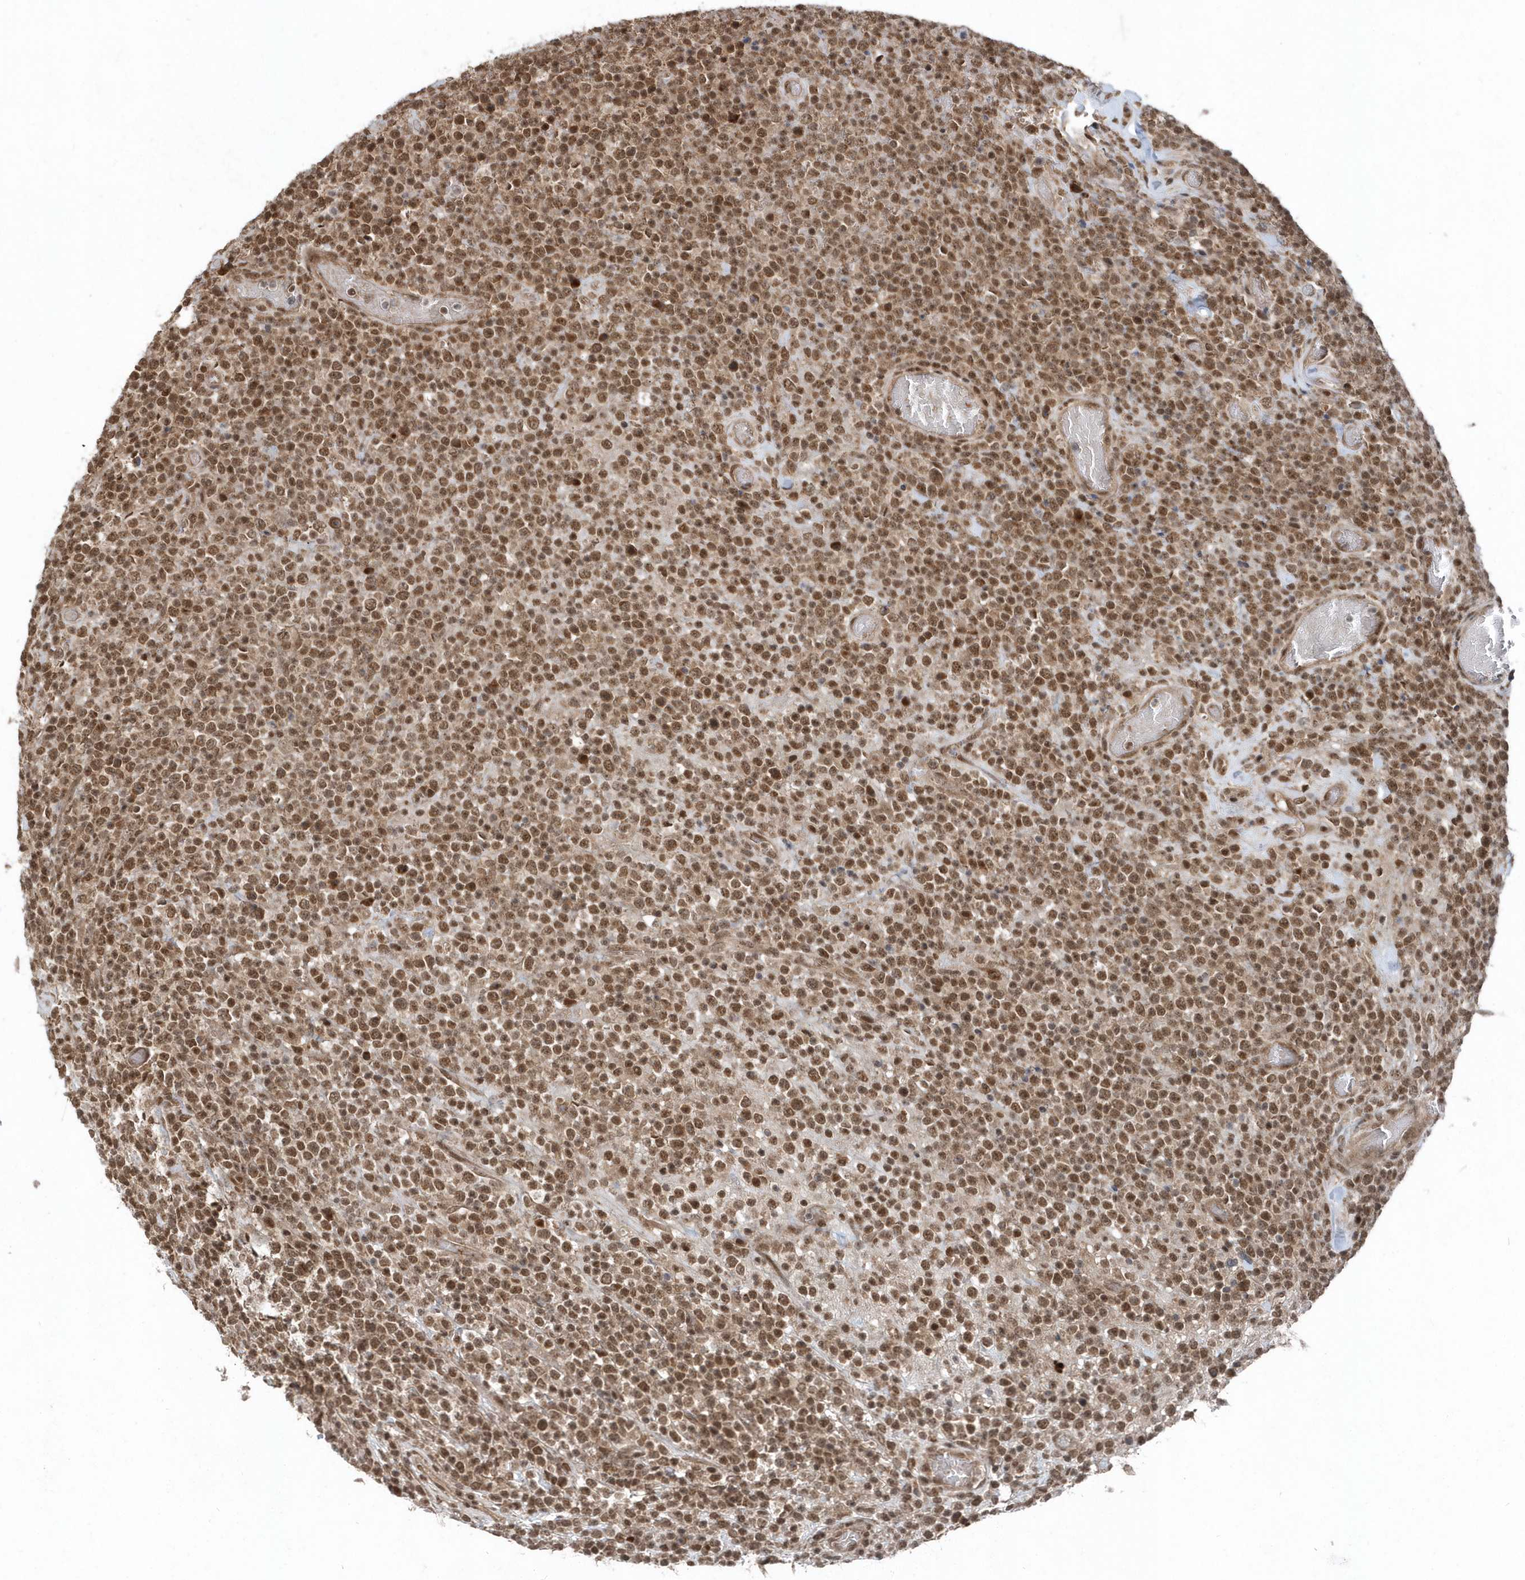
{"staining": {"intensity": "moderate", "quantity": ">75%", "location": "nuclear"}, "tissue": "lymphoma", "cell_type": "Tumor cells", "image_type": "cancer", "snomed": [{"axis": "morphology", "description": "Malignant lymphoma, non-Hodgkin's type, High grade"}, {"axis": "topography", "description": "Colon"}], "caption": "This photomicrograph shows immunohistochemistry (IHC) staining of human malignant lymphoma, non-Hodgkin's type (high-grade), with medium moderate nuclear staining in about >75% of tumor cells.", "gene": "QTRT2", "patient": {"sex": "female", "age": 53}}